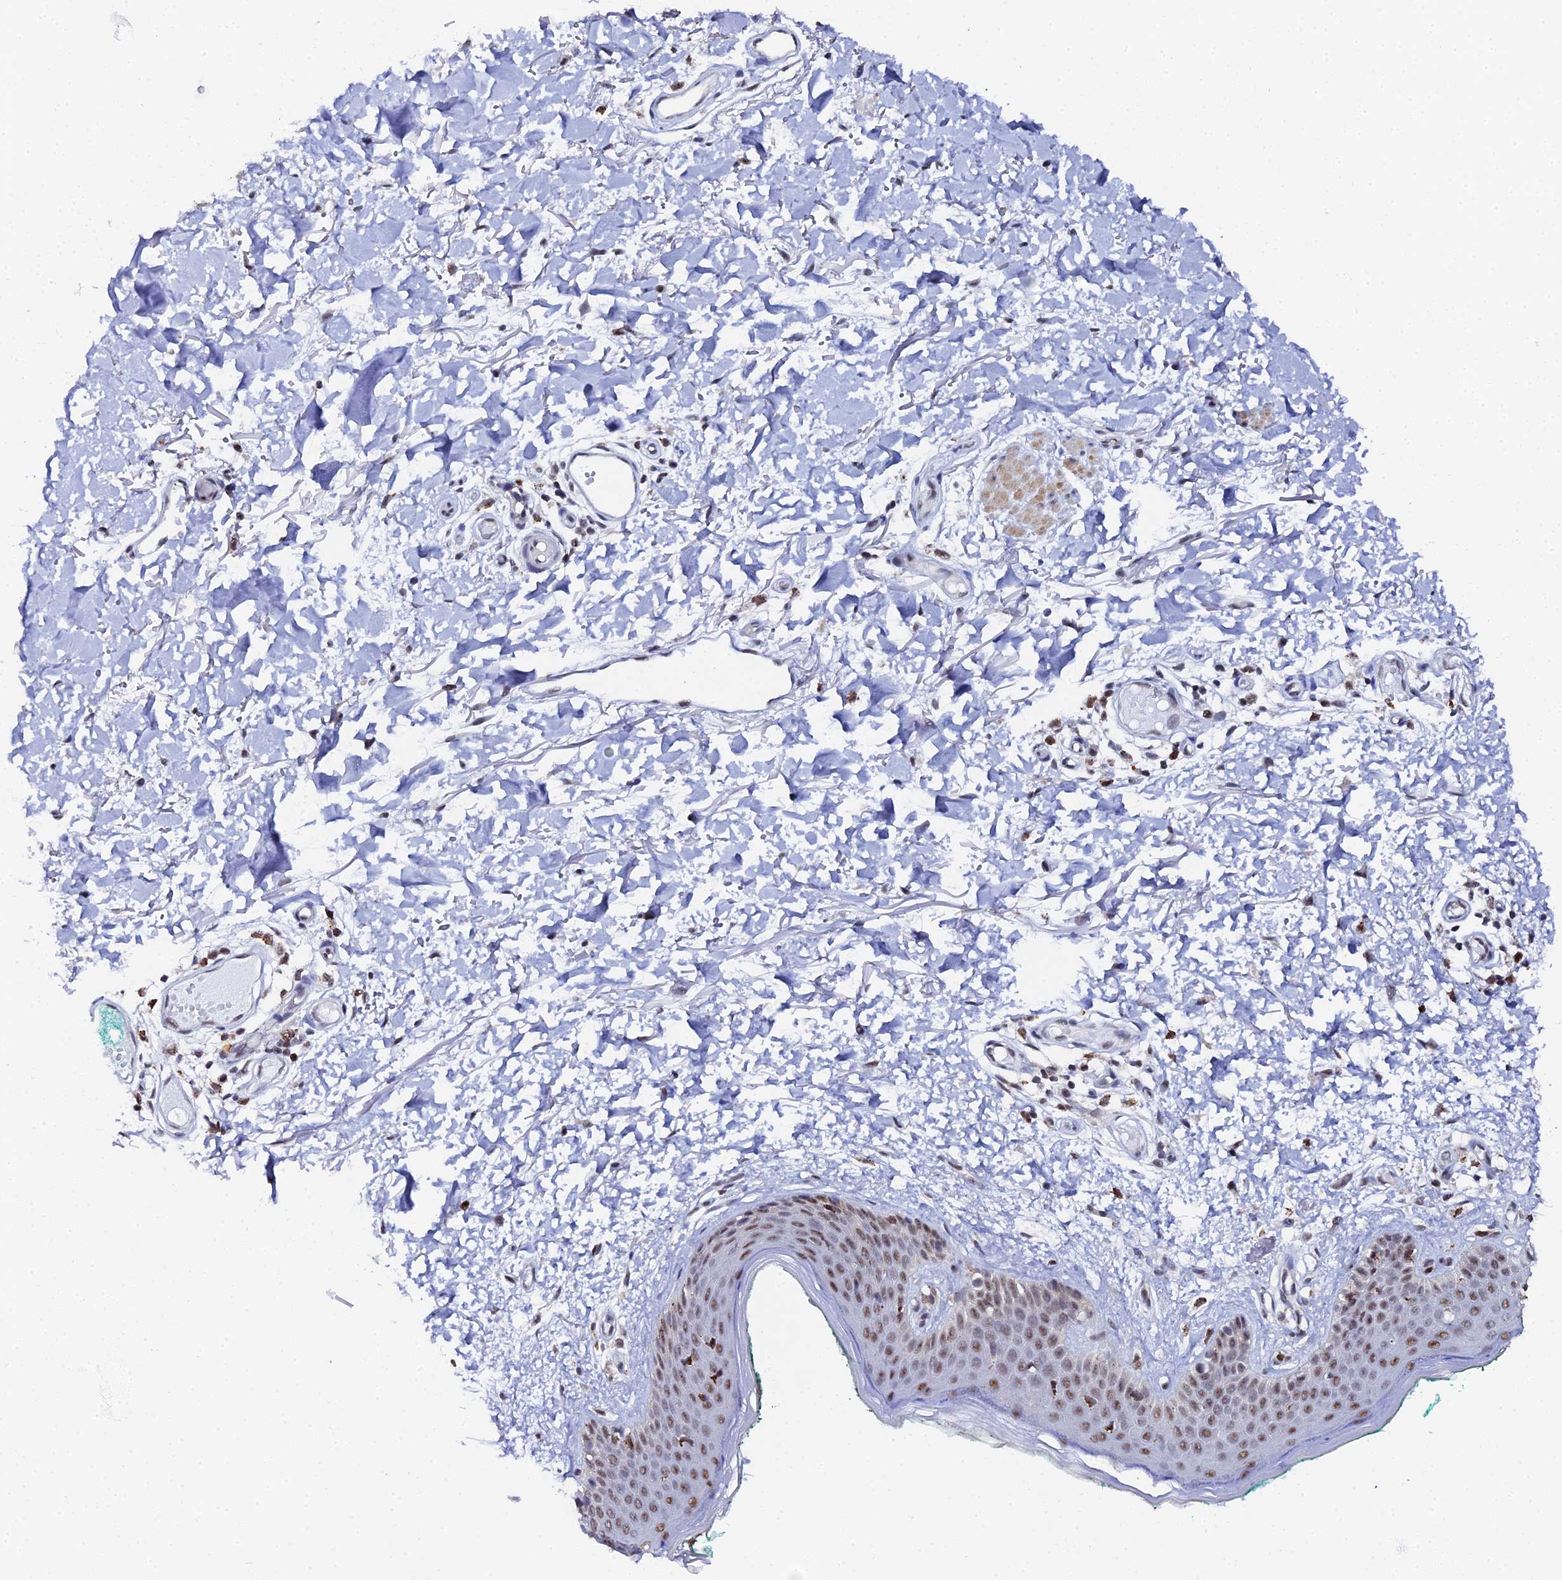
{"staining": {"intensity": "moderate", "quantity": ">75%", "location": "nuclear"}, "tissue": "skin", "cell_type": "Fibroblasts", "image_type": "normal", "snomed": [{"axis": "morphology", "description": "Normal tissue, NOS"}, {"axis": "morphology", "description": "Malignant melanoma, NOS"}, {"axis": "topography", "description": "Skin"}], "caption": "About >75% of fibroblasts in unremarkable human skin exhibit moderate nuclear protein staining as visualized by brown immunohistochemical staining.", "gene": "MAGOHB", "patient": {"sex": "male", "age": 62}}